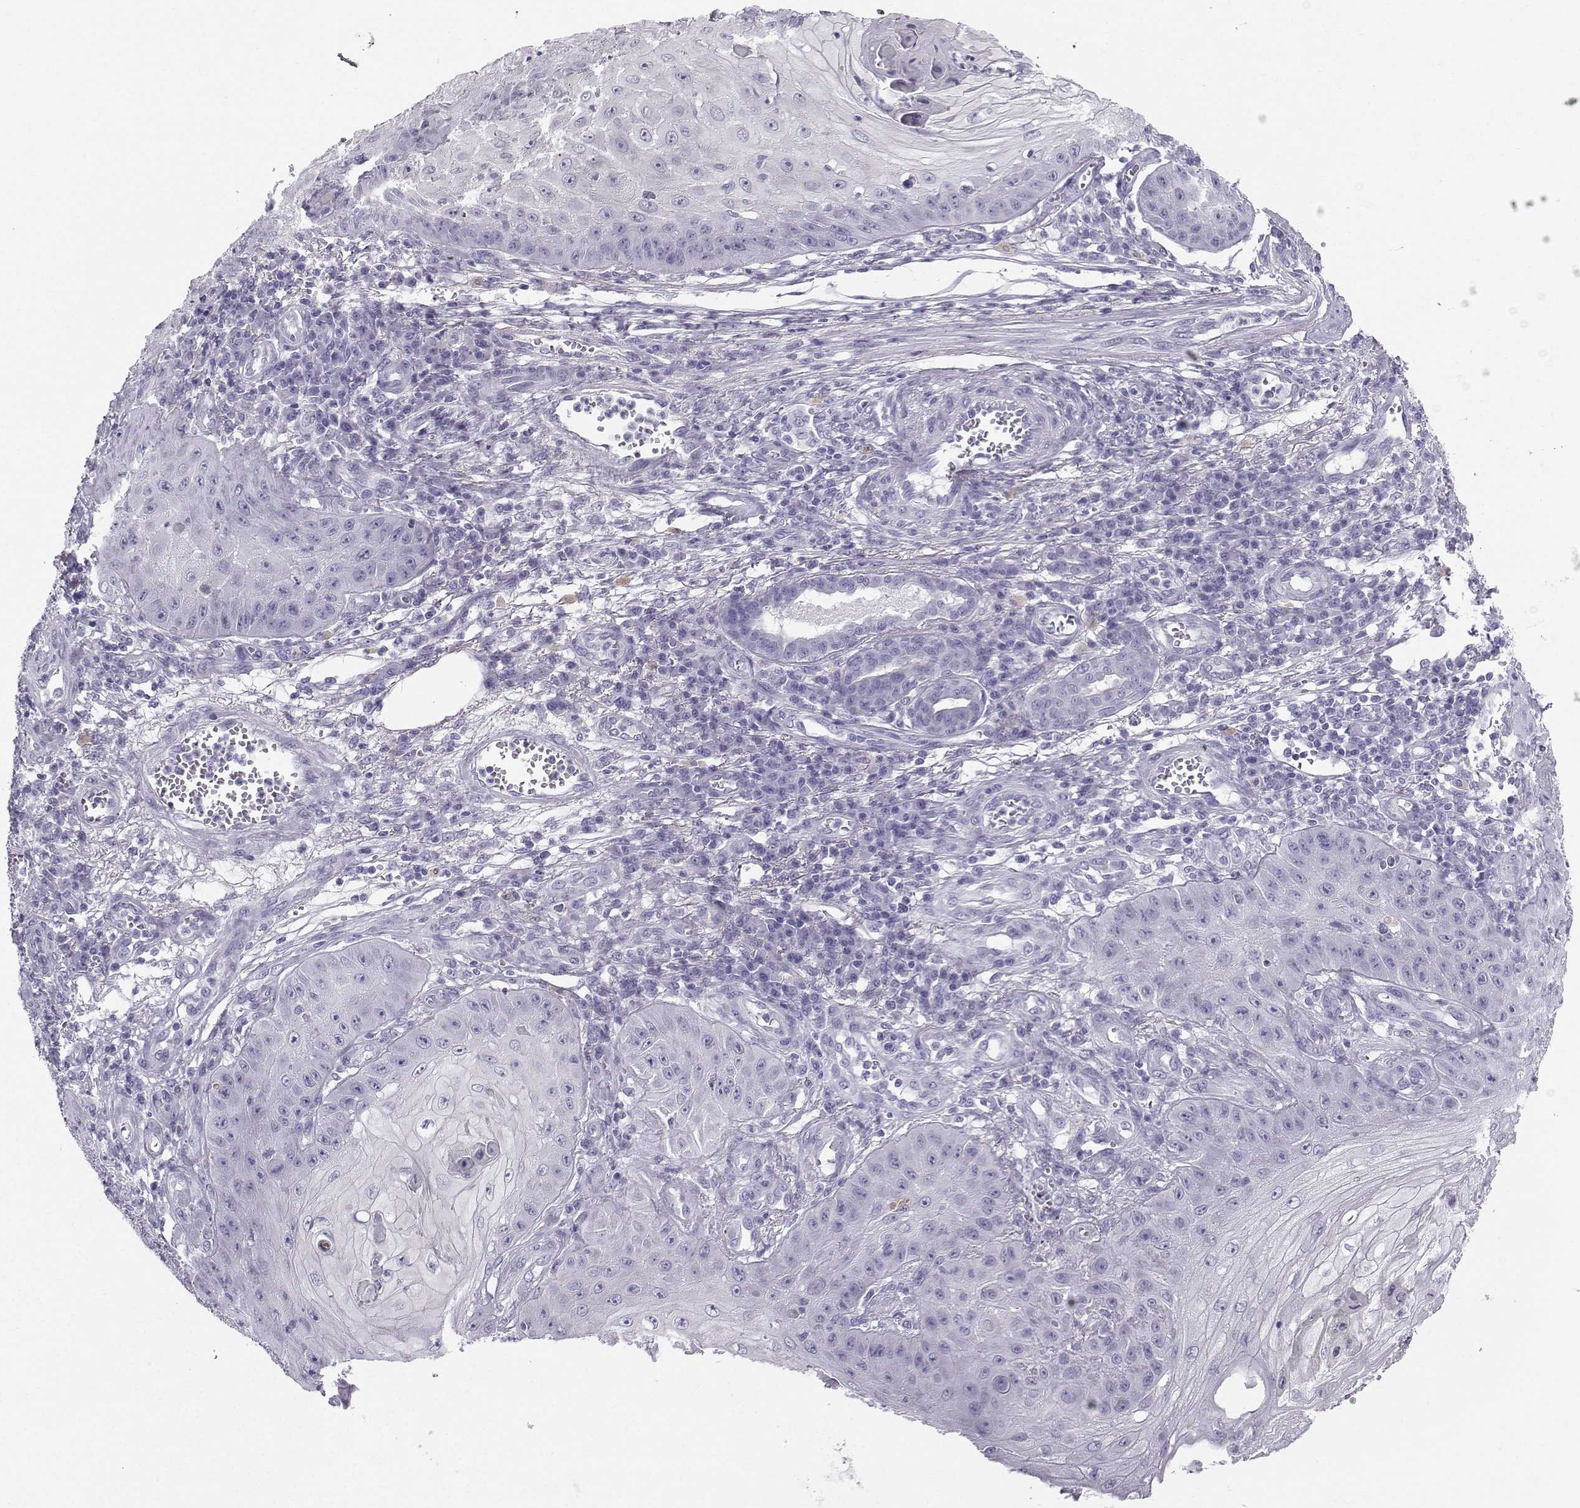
{"staining": {"intensity": "negative", "quantity": "none", "location": "none"}, "tissue": "skin cancer", "cell_type": "Tumor cells", "image_type": "cancer", "snomed": [{"axis": "morphology", "description": "Squamous cell carcinoma, NOS"}, {"axis": "topography", "description": "Skin"}], "caption": "Immunohistochemical staining of human skin squamous cell carcinoma reveals no significant staining in tumor cells.", "gene": "IQCD", "patient": {"sex": "male", "age": 70}}